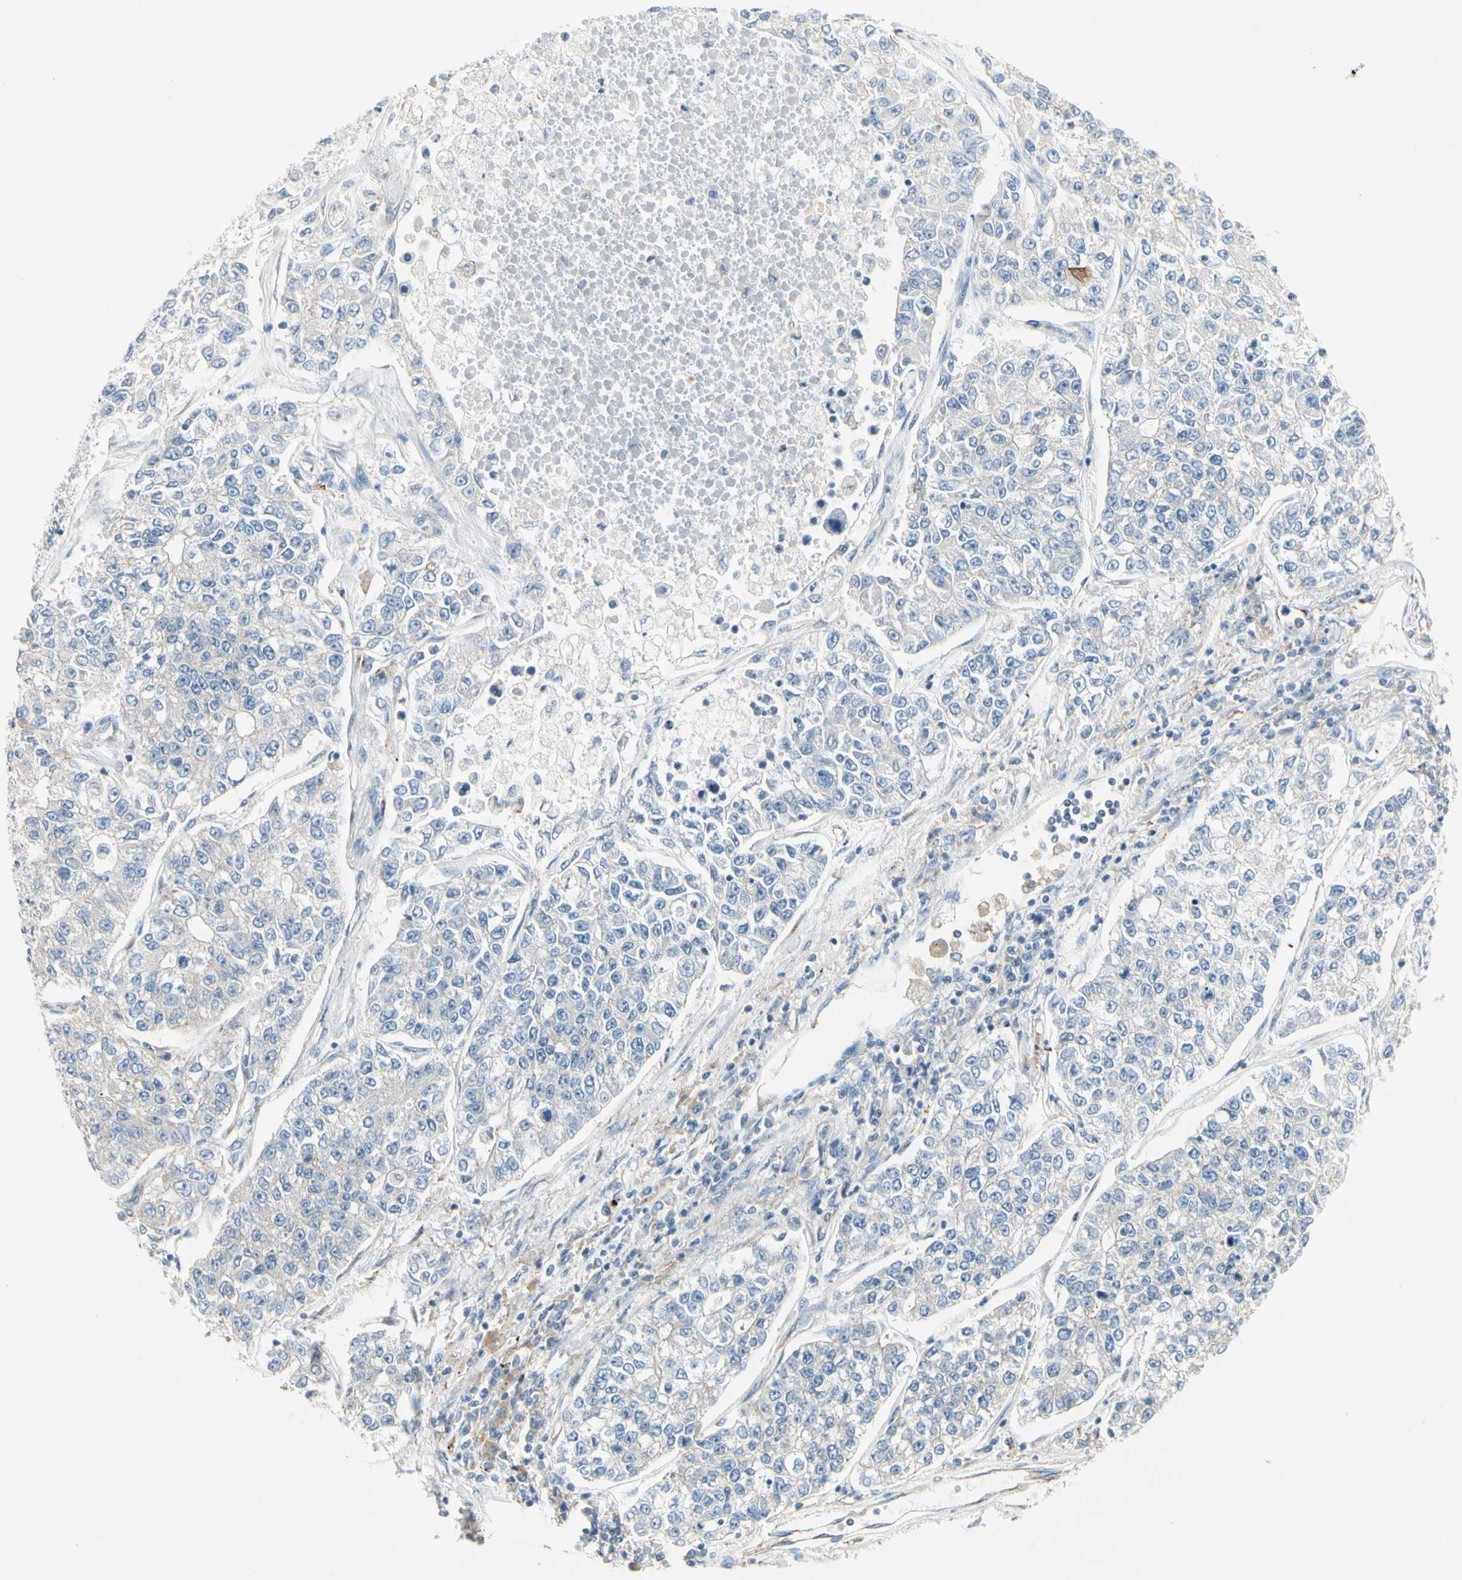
{"staining": {"intensity": "negative", "quantity": "none", "location": "none"}, "tissue": "lung cancer", "cell_type": "Tumor cells", "image_type": "cancer", "snomed": [{"axis": "morphology", "description": "Adenocarcinoma, NOS"}, {"axis": "topography", "description": "Lung"}], "caption": "This is an immunohistochemistry photomicrograph of adenocarcinoma (lung). There is no expression in tumor cells.", "gene": "AGFG1", "patient": {"sex": "male", "age": 49}}